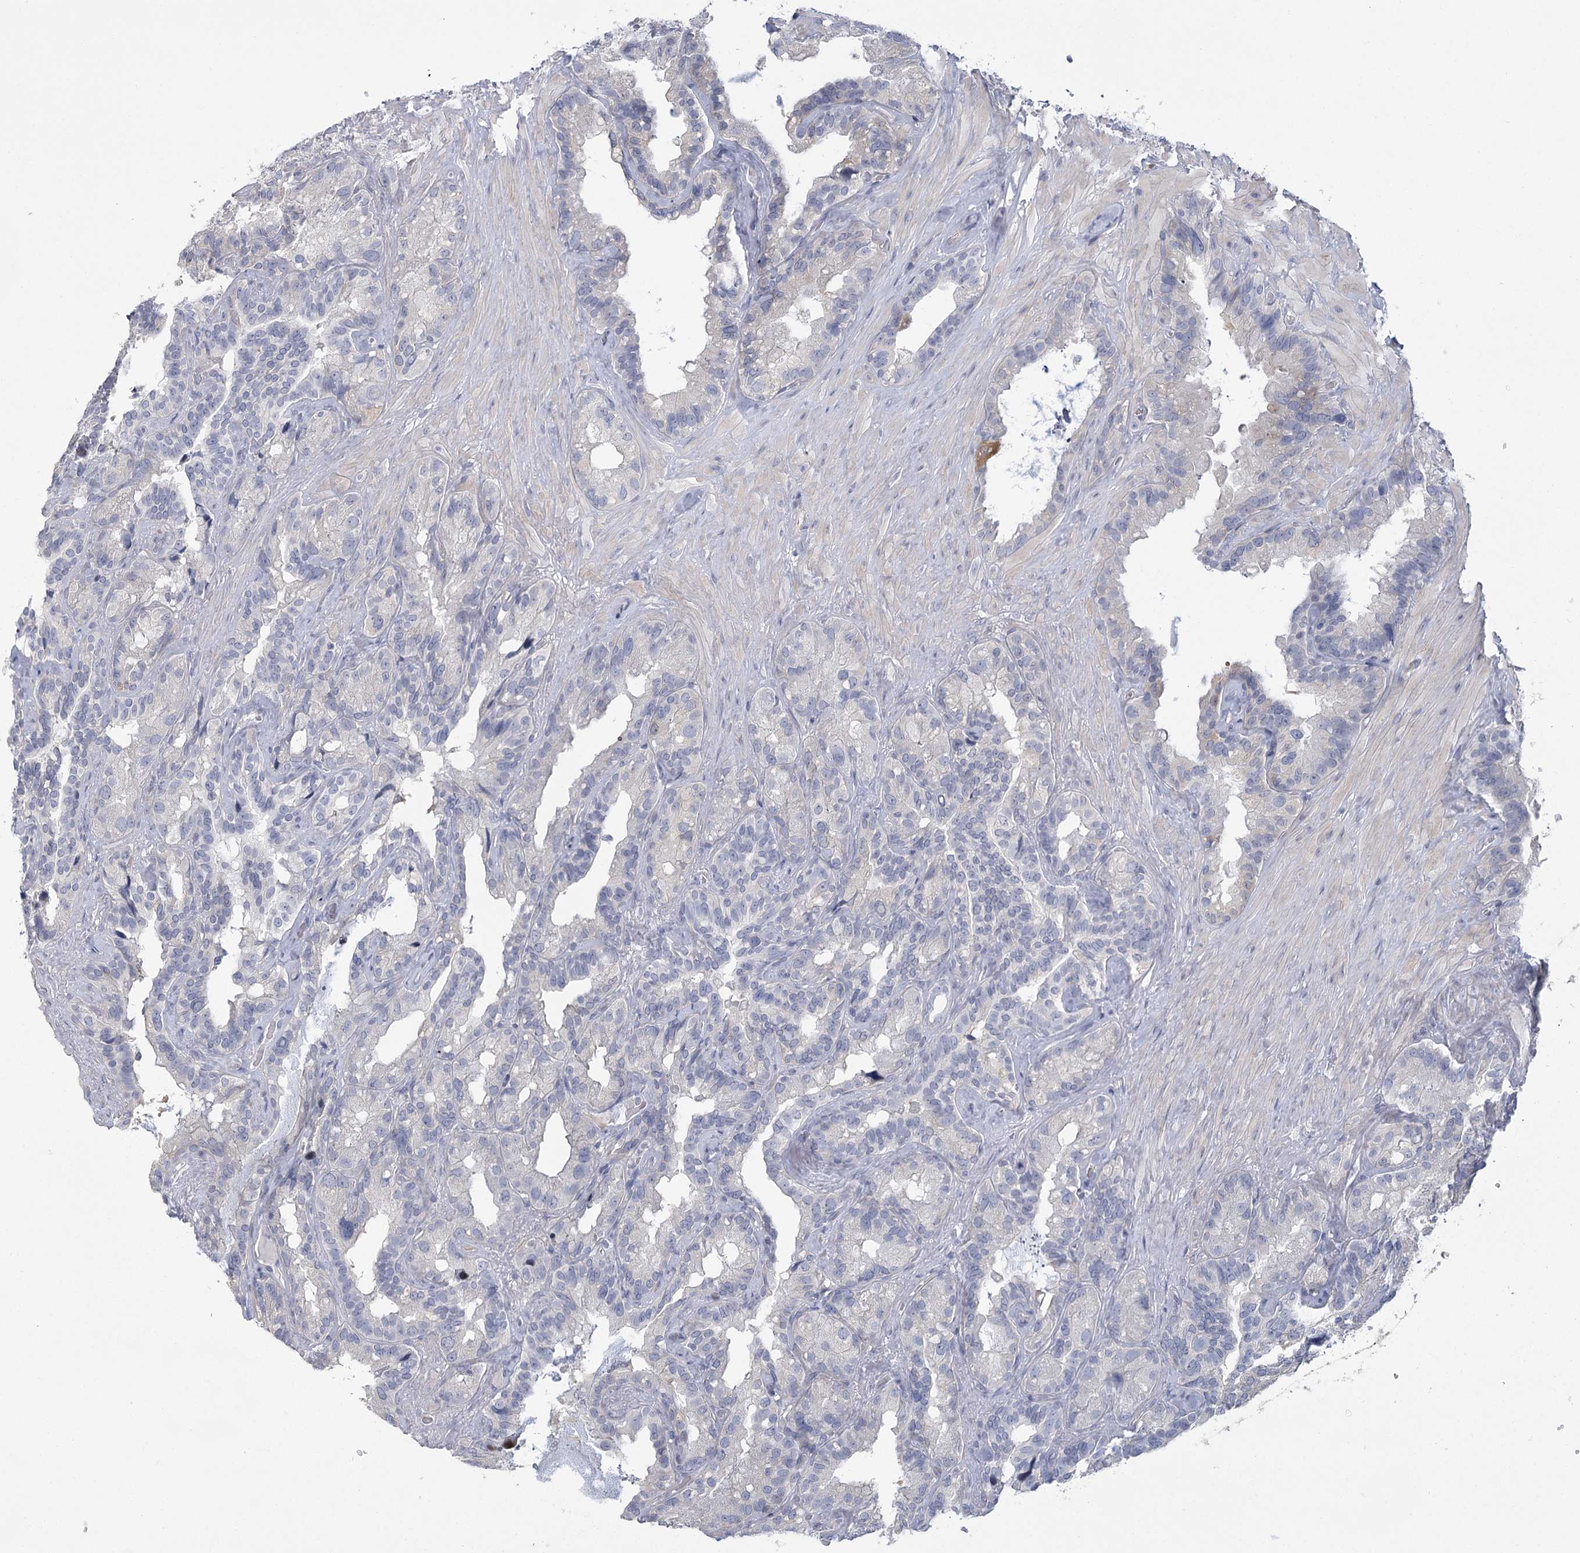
{"staining": {"intensity": "negative", "quantity": "none", "location": "none"}, "tissue": "seminal vesicle", "cell_type": "Glandular cells", "image_type": "normal", "snomed": [{"axis": "morphology", "description": "Normal tissue, NOS"}, {"axis": "topography", "description": "Prostate"}, {"axis": "topography", "description": "Seminal veicle"}], "caption": "Immunohistochemistry (IHC) photomicrograph of unremarkable seminal vesicle: seminal vesicle stained with DAB (3,3'-diaminobenzidine) shows no significant protein staining in glandular cells.", "gene": "FAM76B", "patient": {"sex": "male", "age": 68}}